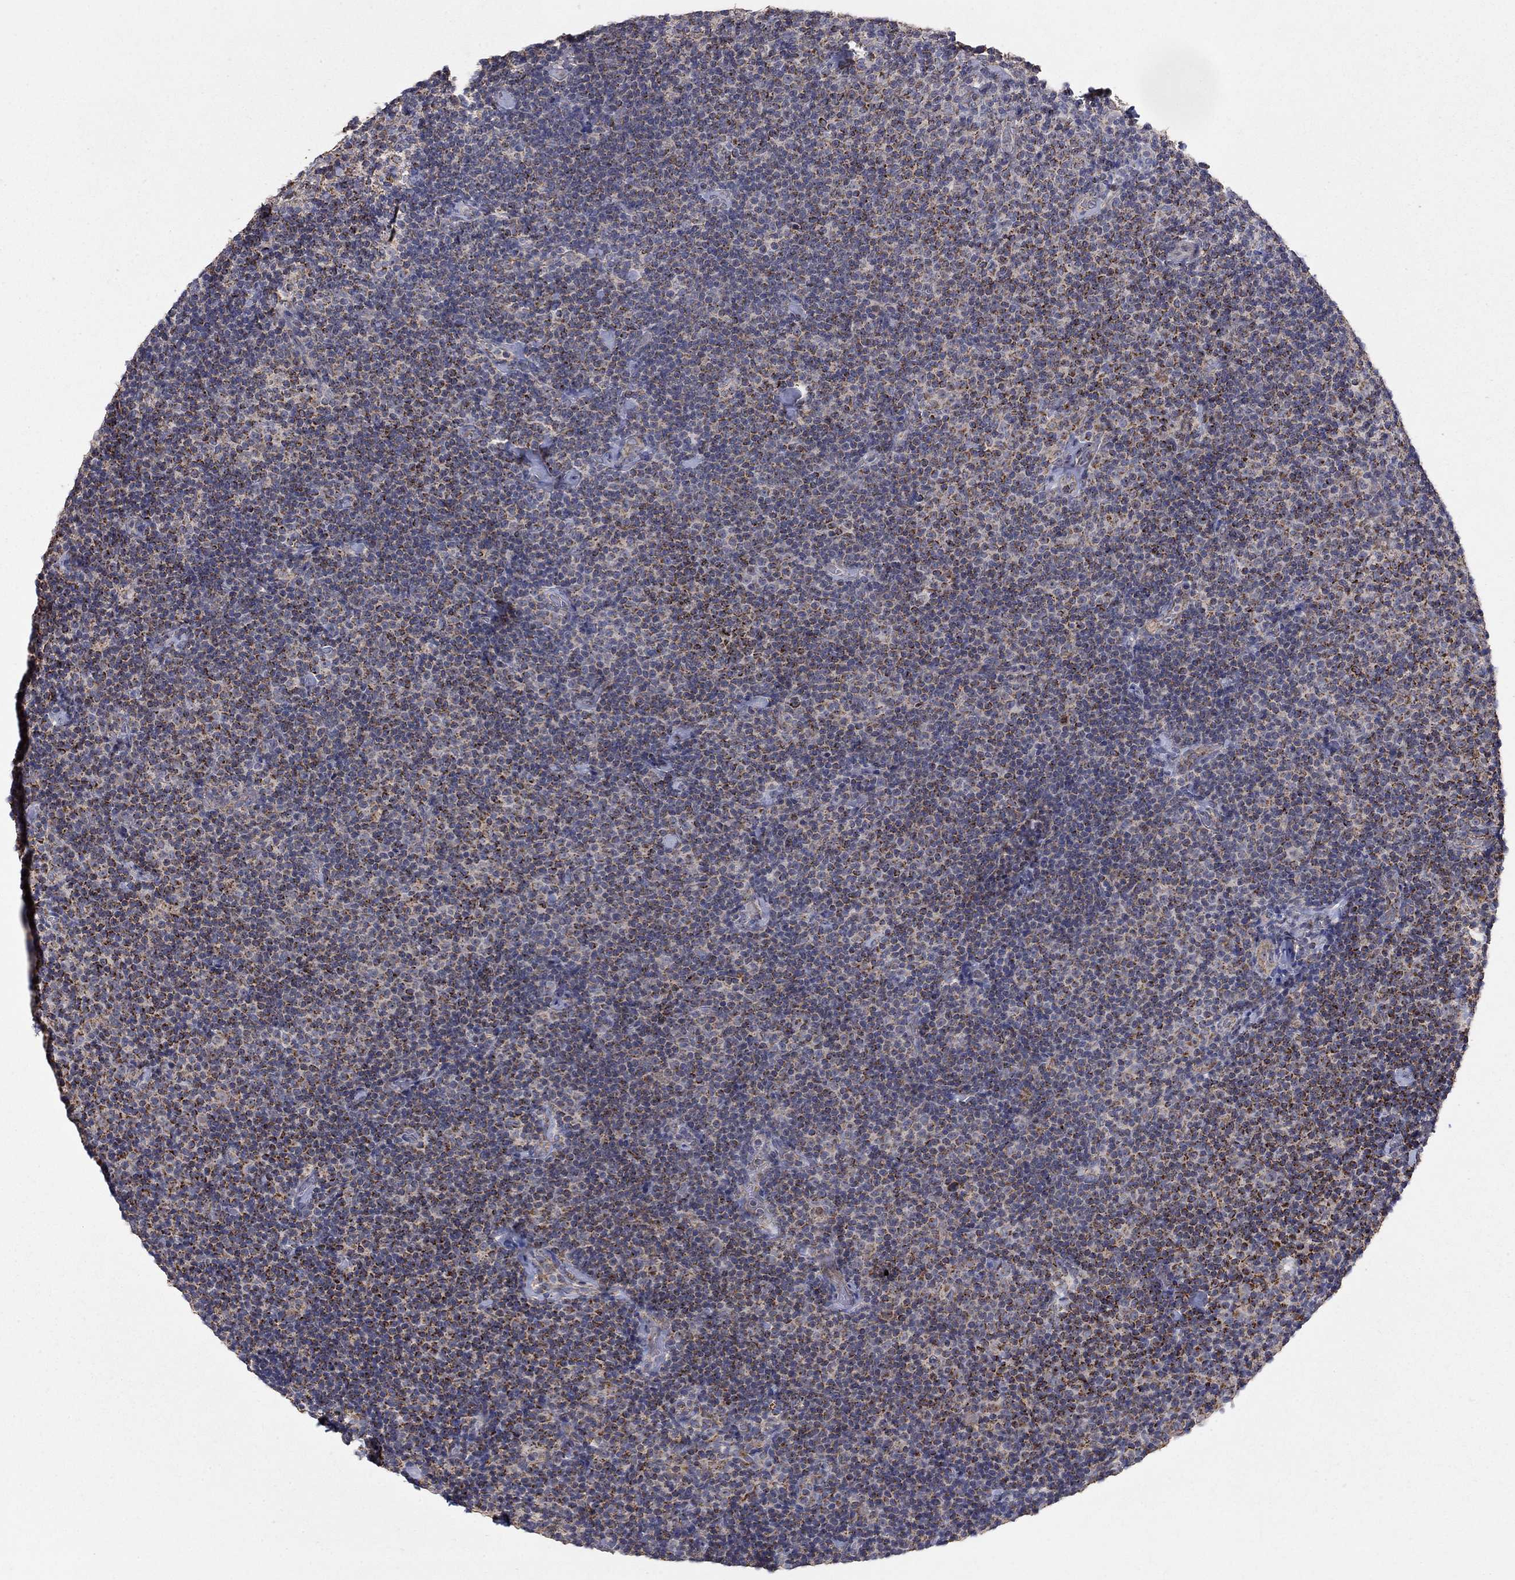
{"staining": {"intensity": "moderate", "quantity": ">75%", "location": "cytoplasmic/membranous"}, "tissue": "lymphoma", "cell_type": "Tumor cells", "image_type": "cancer", "snomed": [{"axis": "morphology", "description": "Malignant lymphoma, non-Hodgkin's type, Low grade"}, {"axis": "topography", "description": "Lymph node"}], "caption": "DAB immunohistochemical staining of malignant lymphoma, non-Hodgkin's type (low-grade) displays moderate cytoplasmic/membranous protein staining in about >75% of tumor cells.", "gene": "GPSM1", "patient": {"sex": "male", "age": 81}}